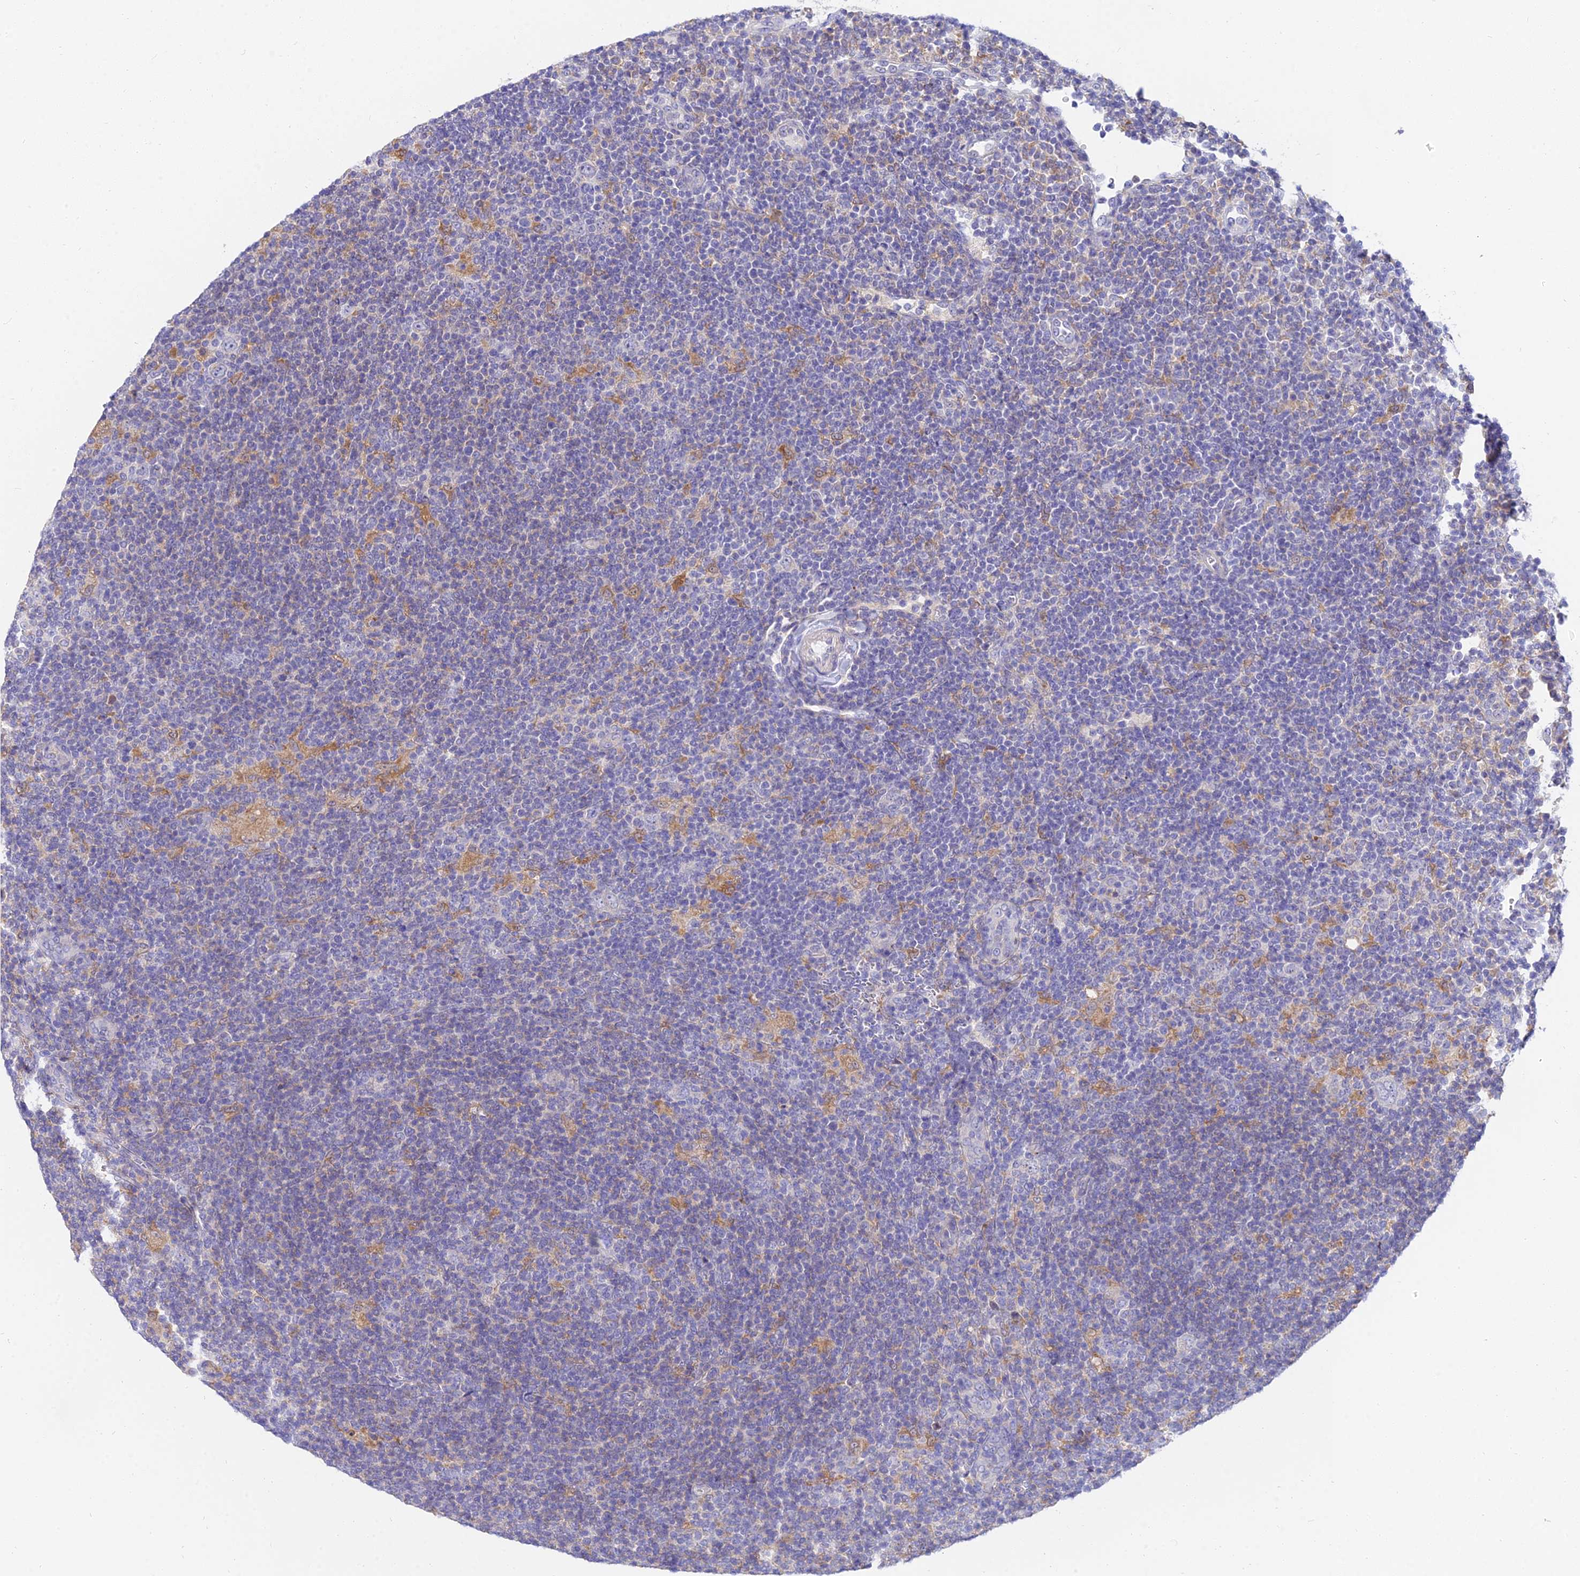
{"staining": {"intensity": "negative", "quantity": "none", "location": "none"}, "tissue": "lymphoma", "cell_type": "Tumor cells", "image_type": "cancer", "snomed": [{"axis": "morphology", "description": "Hodgkin's disease, NOS"}, {"axis": "topography", "description": "Lymph node"}], "caption": "Histopathology image shows no protein positivity in tumor cells of lymphoma tissue.", "gene": "ARL8B", "patient": {"sex": "female", "age": 57}}